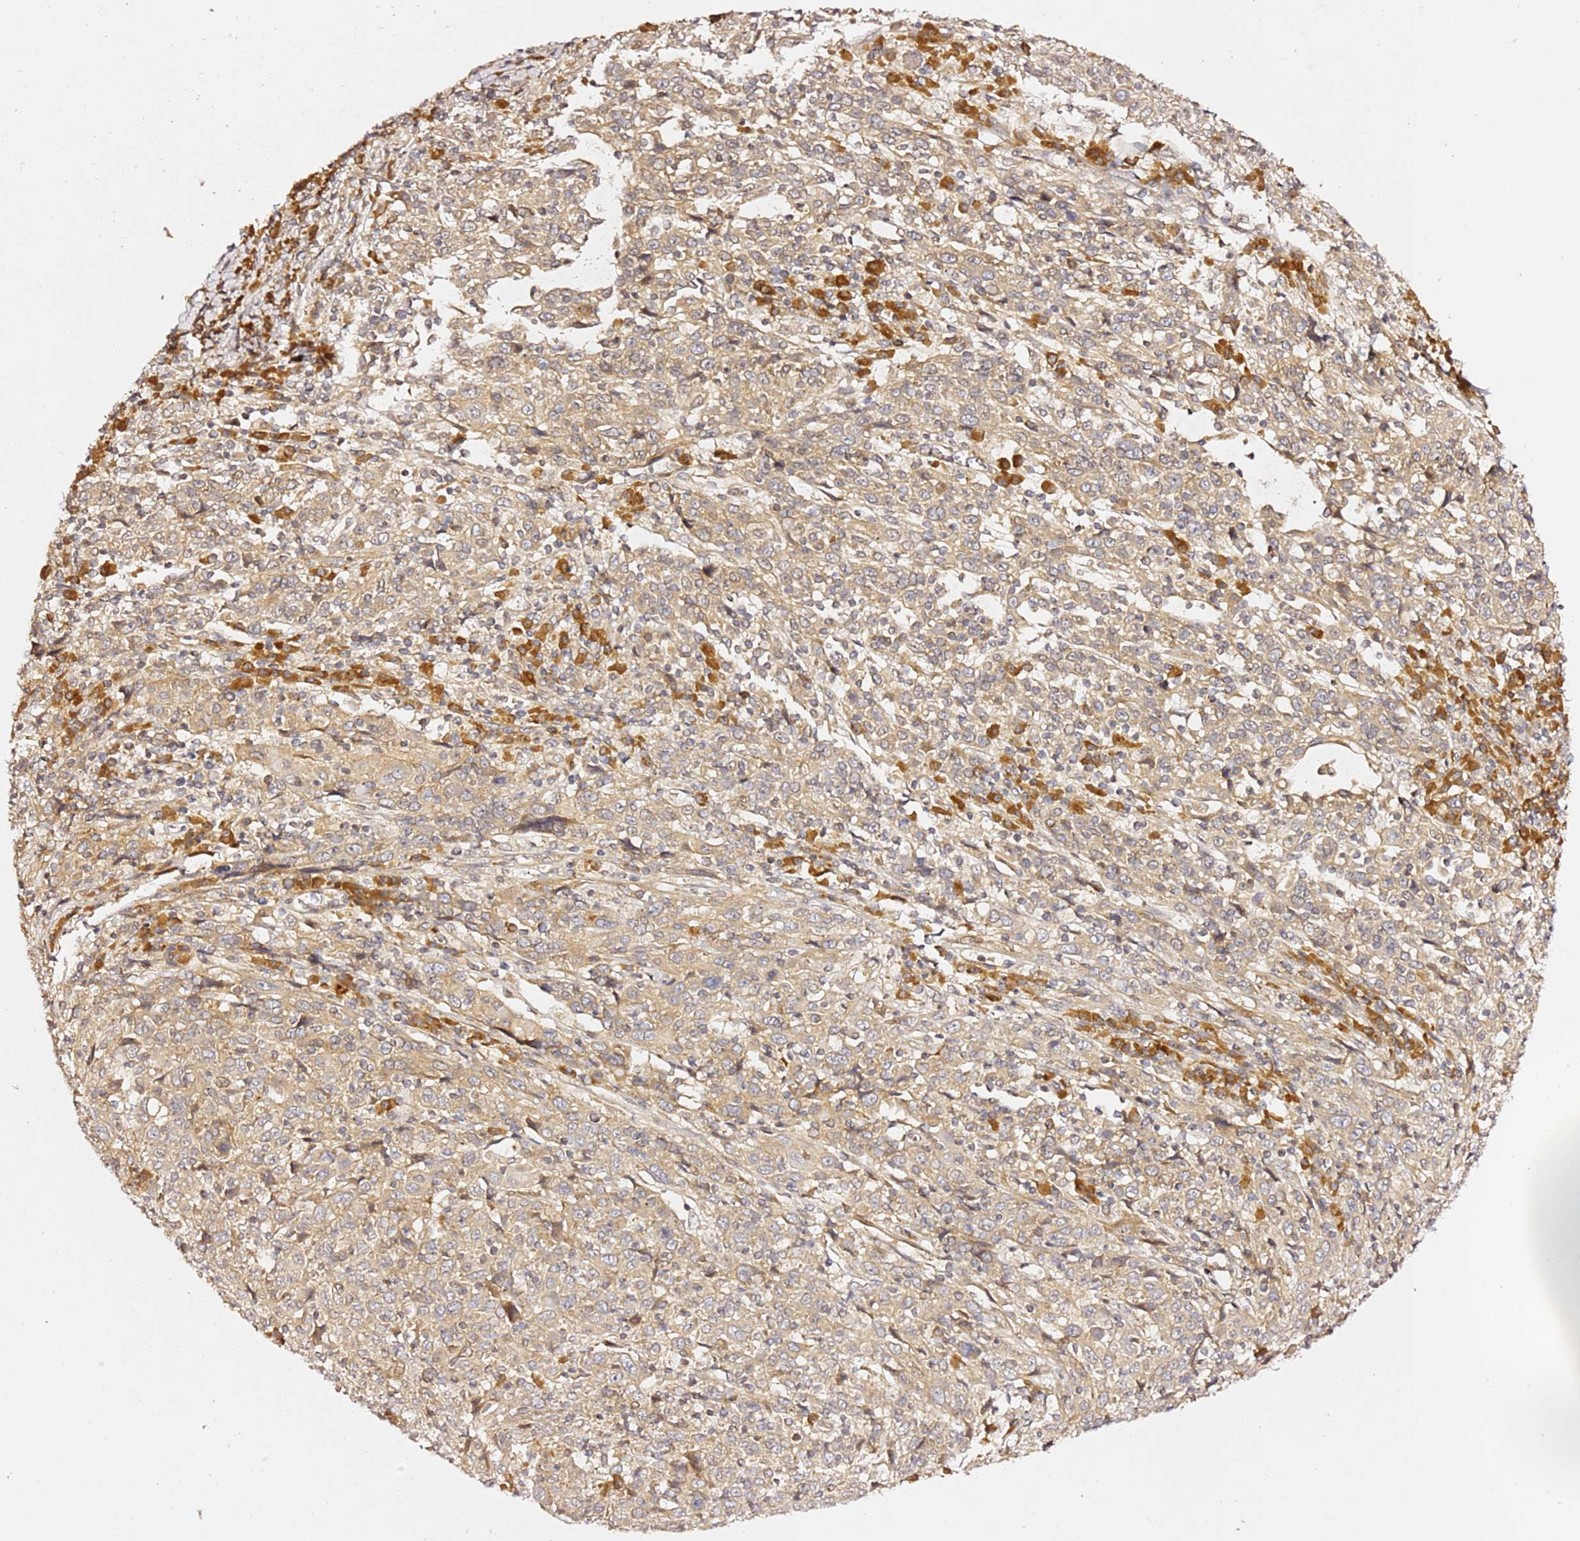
{"staining": {"intensity": "weak", "quantity": ">75%", "location": "cytoplasmic/membranous"}, "tissue": "cervical cancer", "cell_type": "Tumor cells", "image_type": "cancer", "snomed": [{"axis": "morphology", "description": "Squamous cell carcinoma, NOS"}, {"axis": "topography", "description": "Cervix"}], "caption": "Squamous cell carcinoma (cervical) stained with DAB (3,3'-diaminobenzidine) immunohistochemistry demonstrates low levels of weak cytoplasmic/membranous expression in about >75% of tumor cells.", "gene": "OSBPL2", "patient": {"sex": "female", "age": 46}}